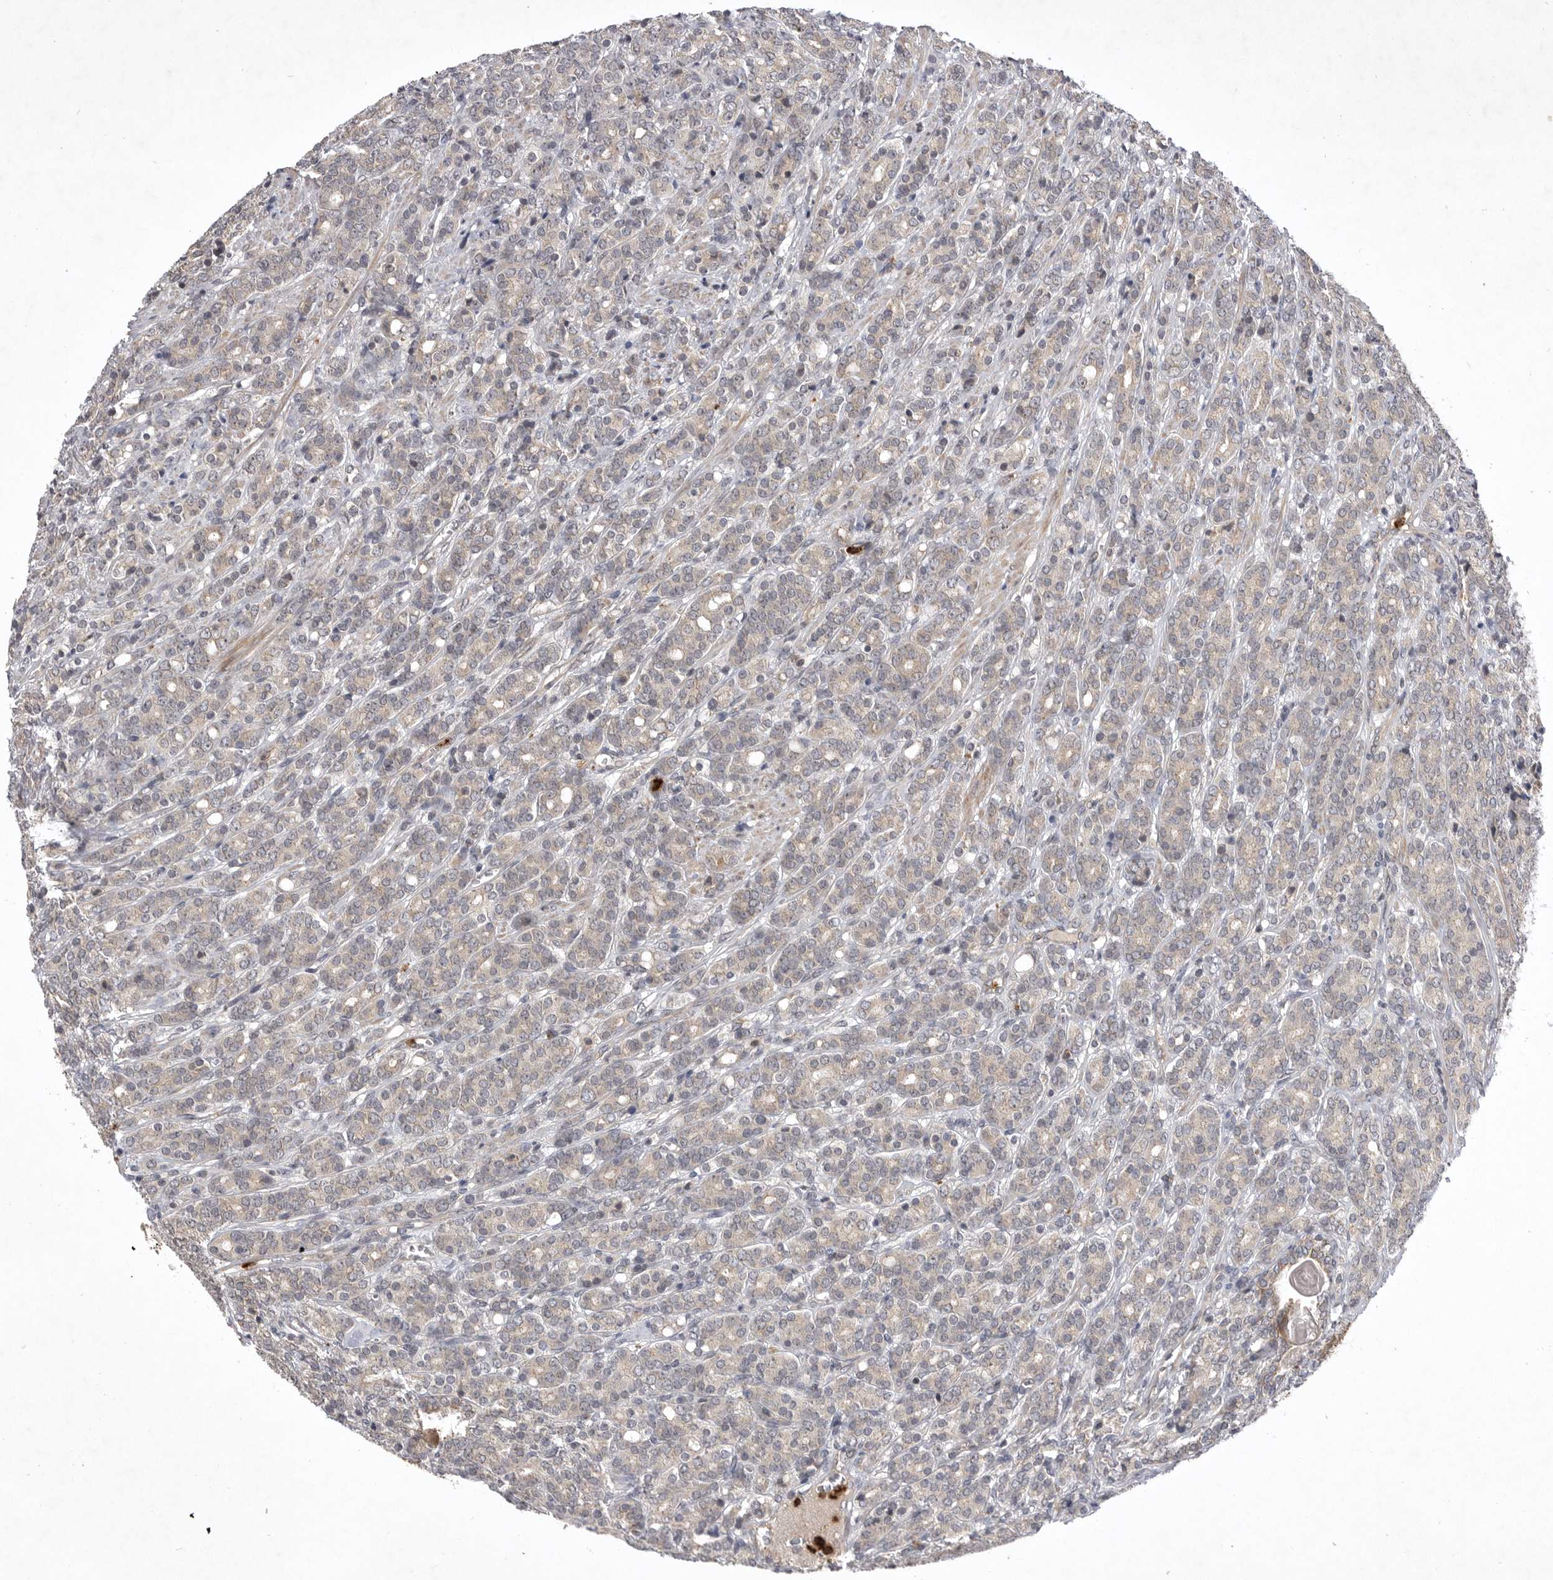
{"staining": {"intensity": "weak", "quantity": "<25%", "location": "cytoplasmic/membranous"}, "tissue": "prostate cancer", "cell_type": "Tumor cells", "image_type": "cancer", "snomed": [{"axis": "morphology", "description": "Adenocarcinoma, High grade"}, {"axis": "topography", "description": "Prostate"}], "caption": "DAB immunohistochemical staining of adenocarcinoma (high-grade) (prostate) displays no significant expression in tumor cells. (IHC, brightfield microscopy, high magnification).", "gene": "UBE3D", "patient": {"sex": "male", "age": 62}}